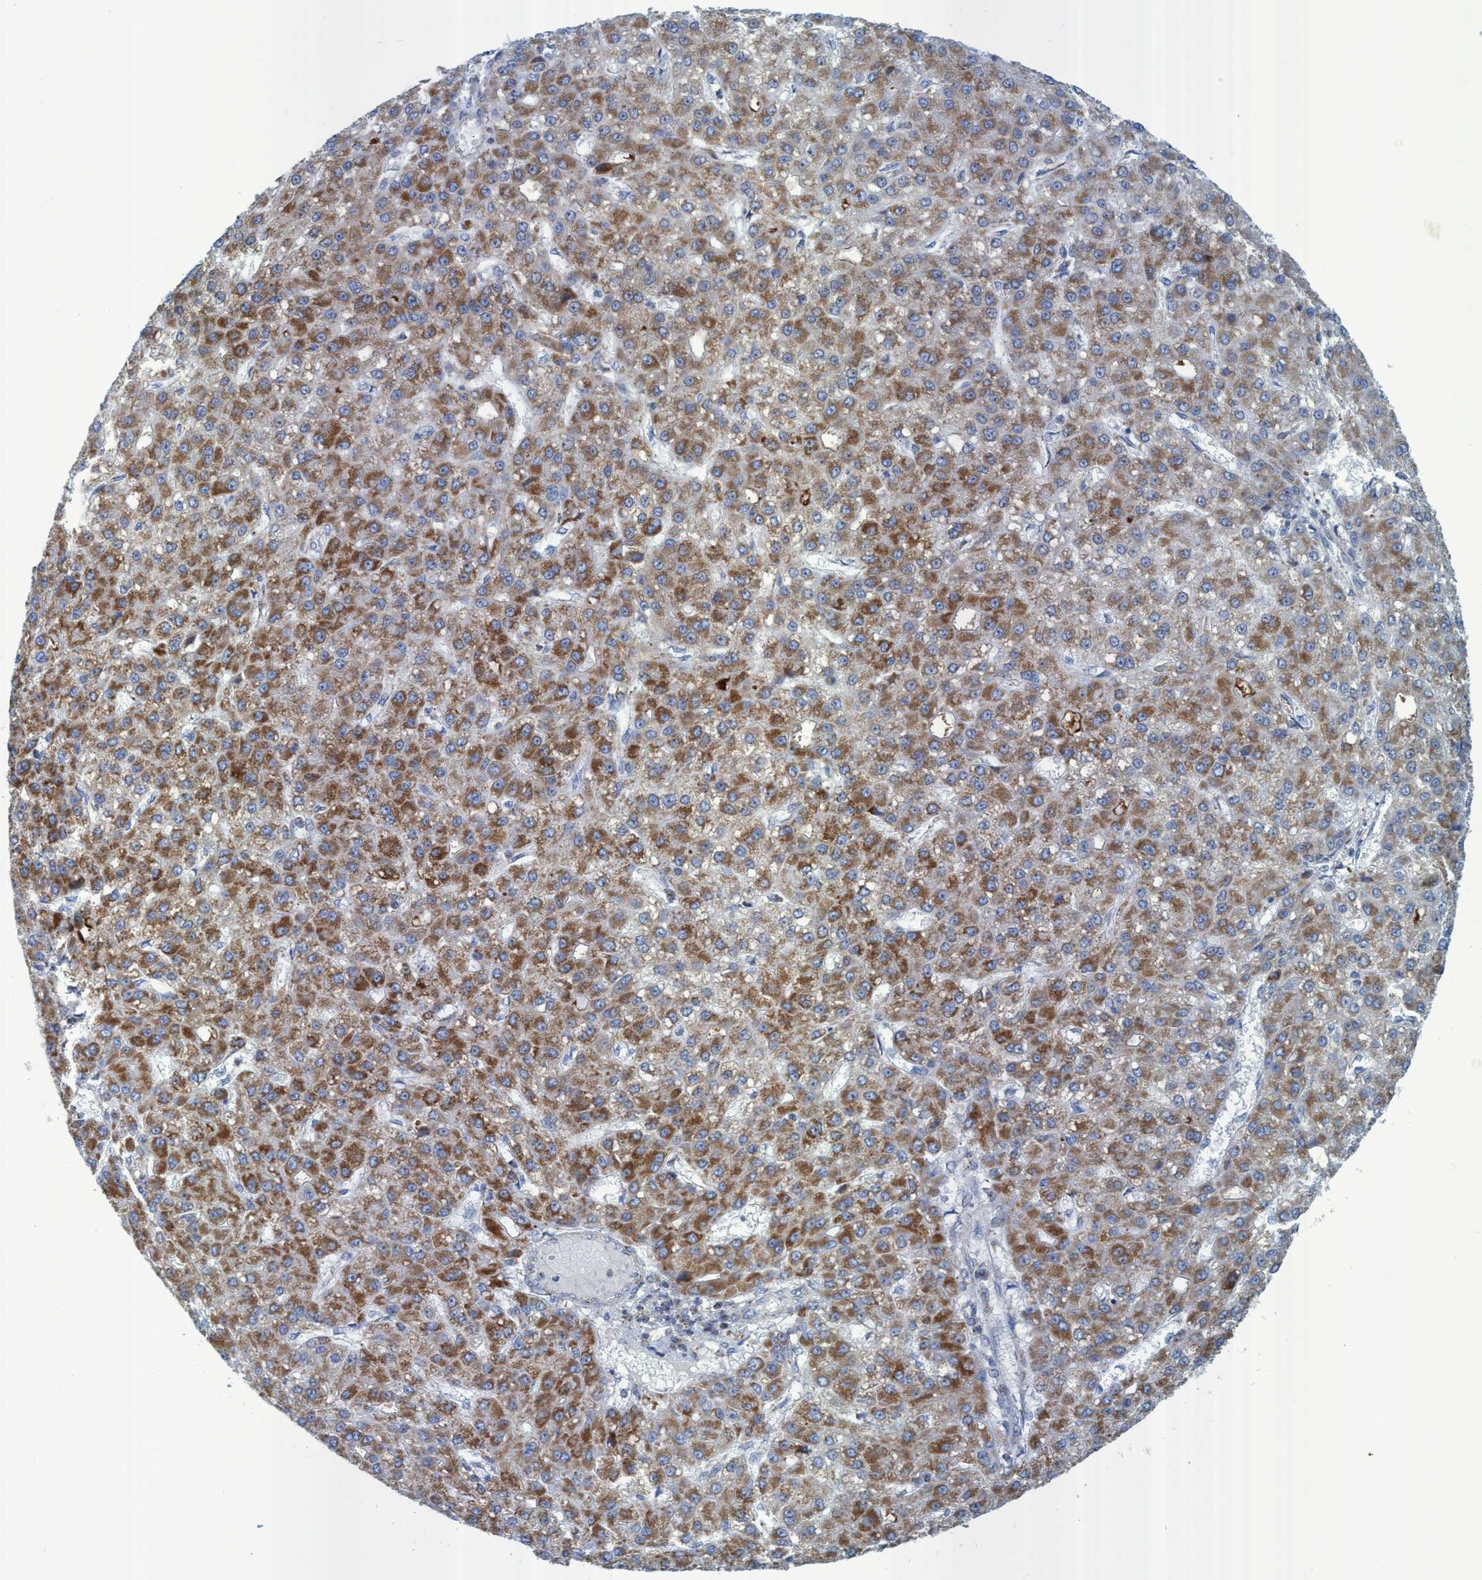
{"staining": {"intensity": "moderate", "quantity": ">75%", "location": "cytoplasmic/membranous"}, "tissue": "liver cancer", "cell_type": "Tumor cells", "image_type": "cancer", "snomed": [{"axis": "morphology", "description": "Carcinoma, Hepatocellular, NOS"}, {"axis": "topography", "description": "Liver"}], "caption": "Liver hepatocellular carcinoma stained with a protein marker reveals moderate staining in tumor cells.", "gene": "GGA3", "patient": {"sex": "male", "age": 67}}